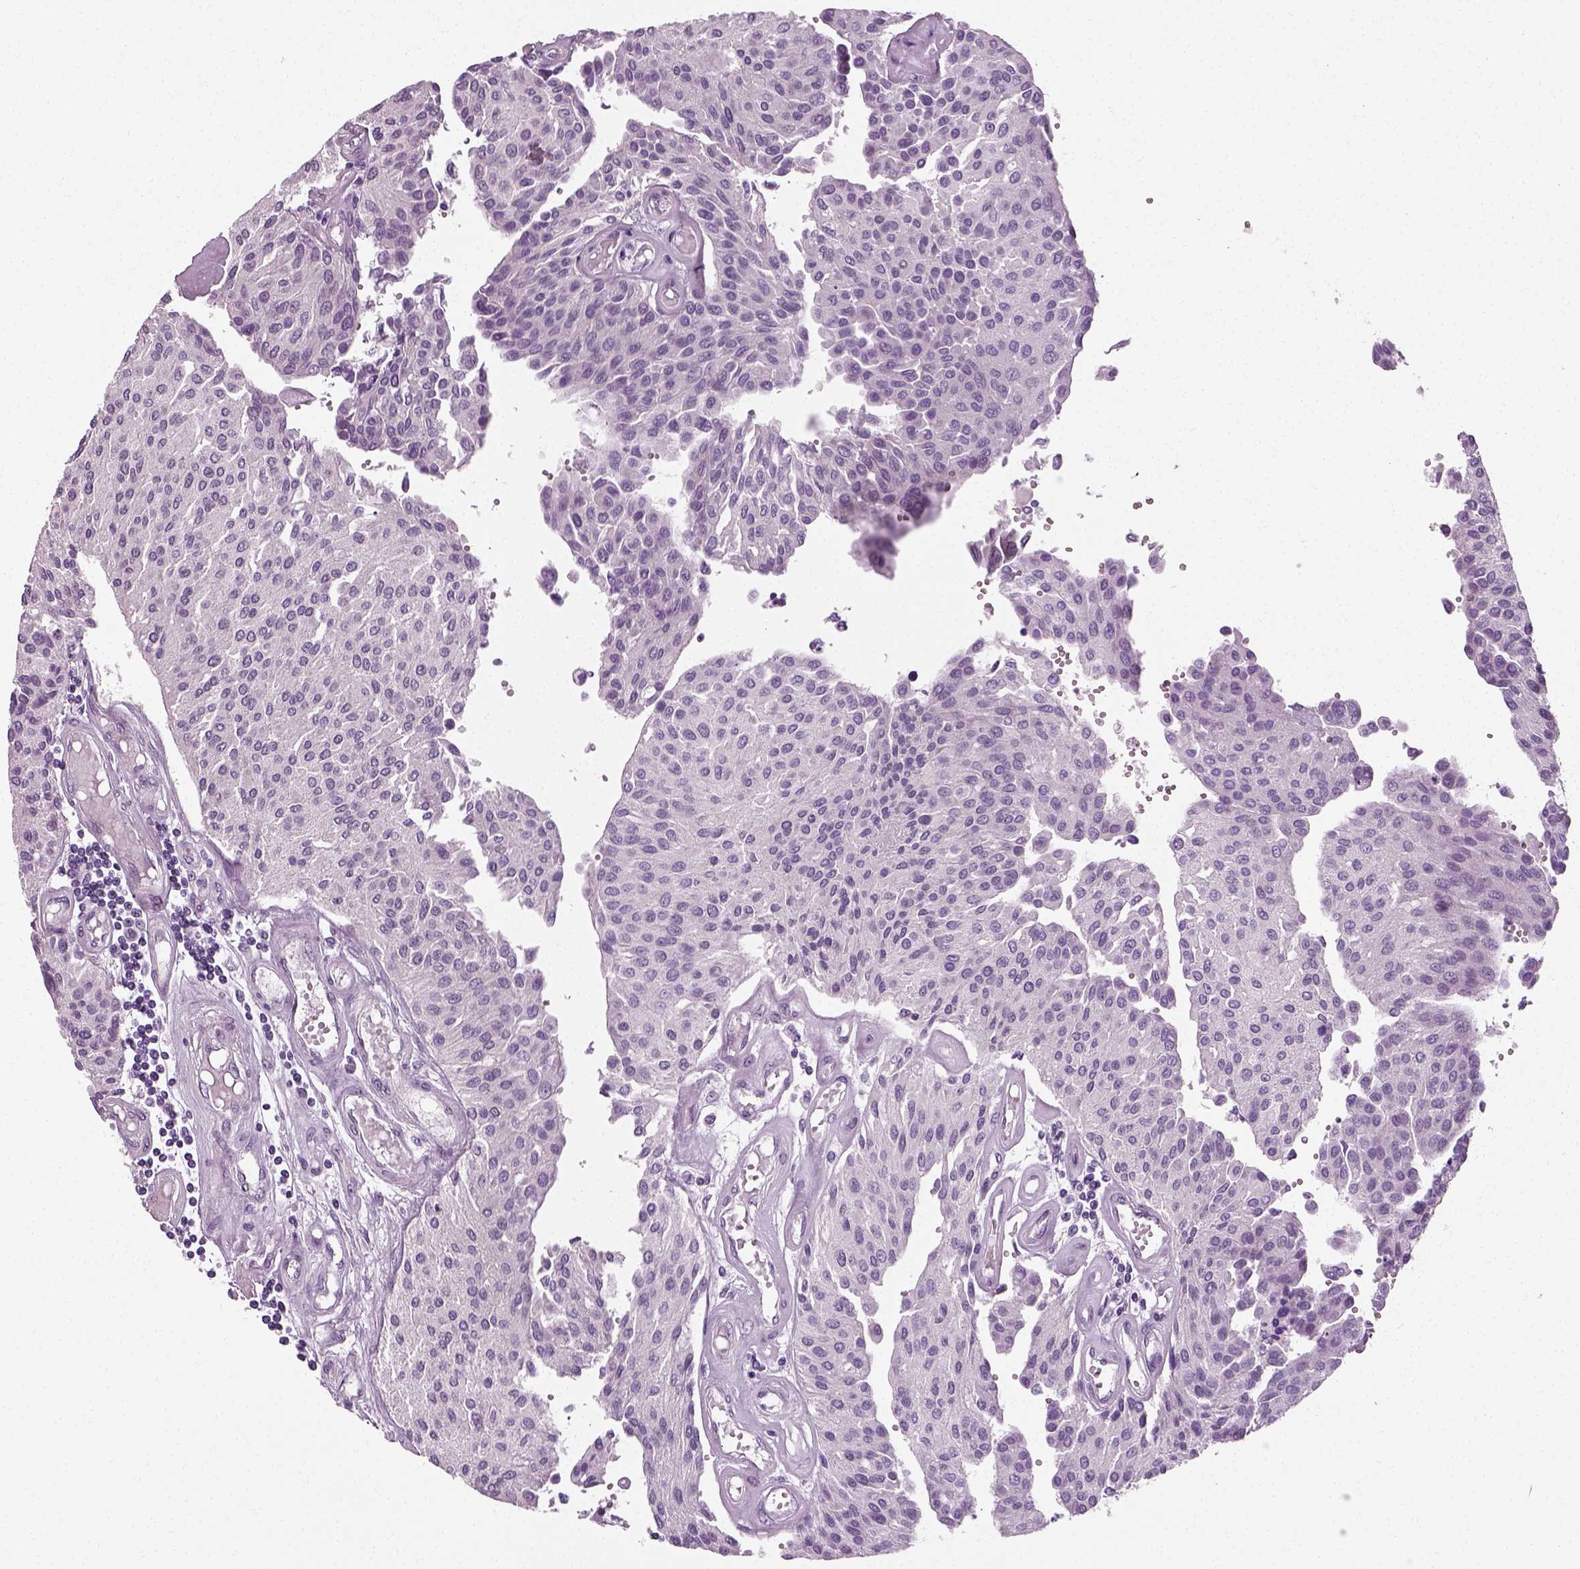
{"staining": {"intensity": "negative", "quantity": "none", "location": "none"}, "tissue": "urothelial cancer", "cell_type": "Tumor cells", "image_type": "cancer", "snomed": [{"axis": "morphology", "description": "Urothelial carcinoma, NOS"}, {"axis": "topography", "description": "Urinary bladder"}], "caption": "DAB immunohistochemical staining of human transitional cell carcinoma exhibits no significant staining in tumor cells.", "gene": "SPATA31E1", "patient": {"sex": "male", "age": 55}}